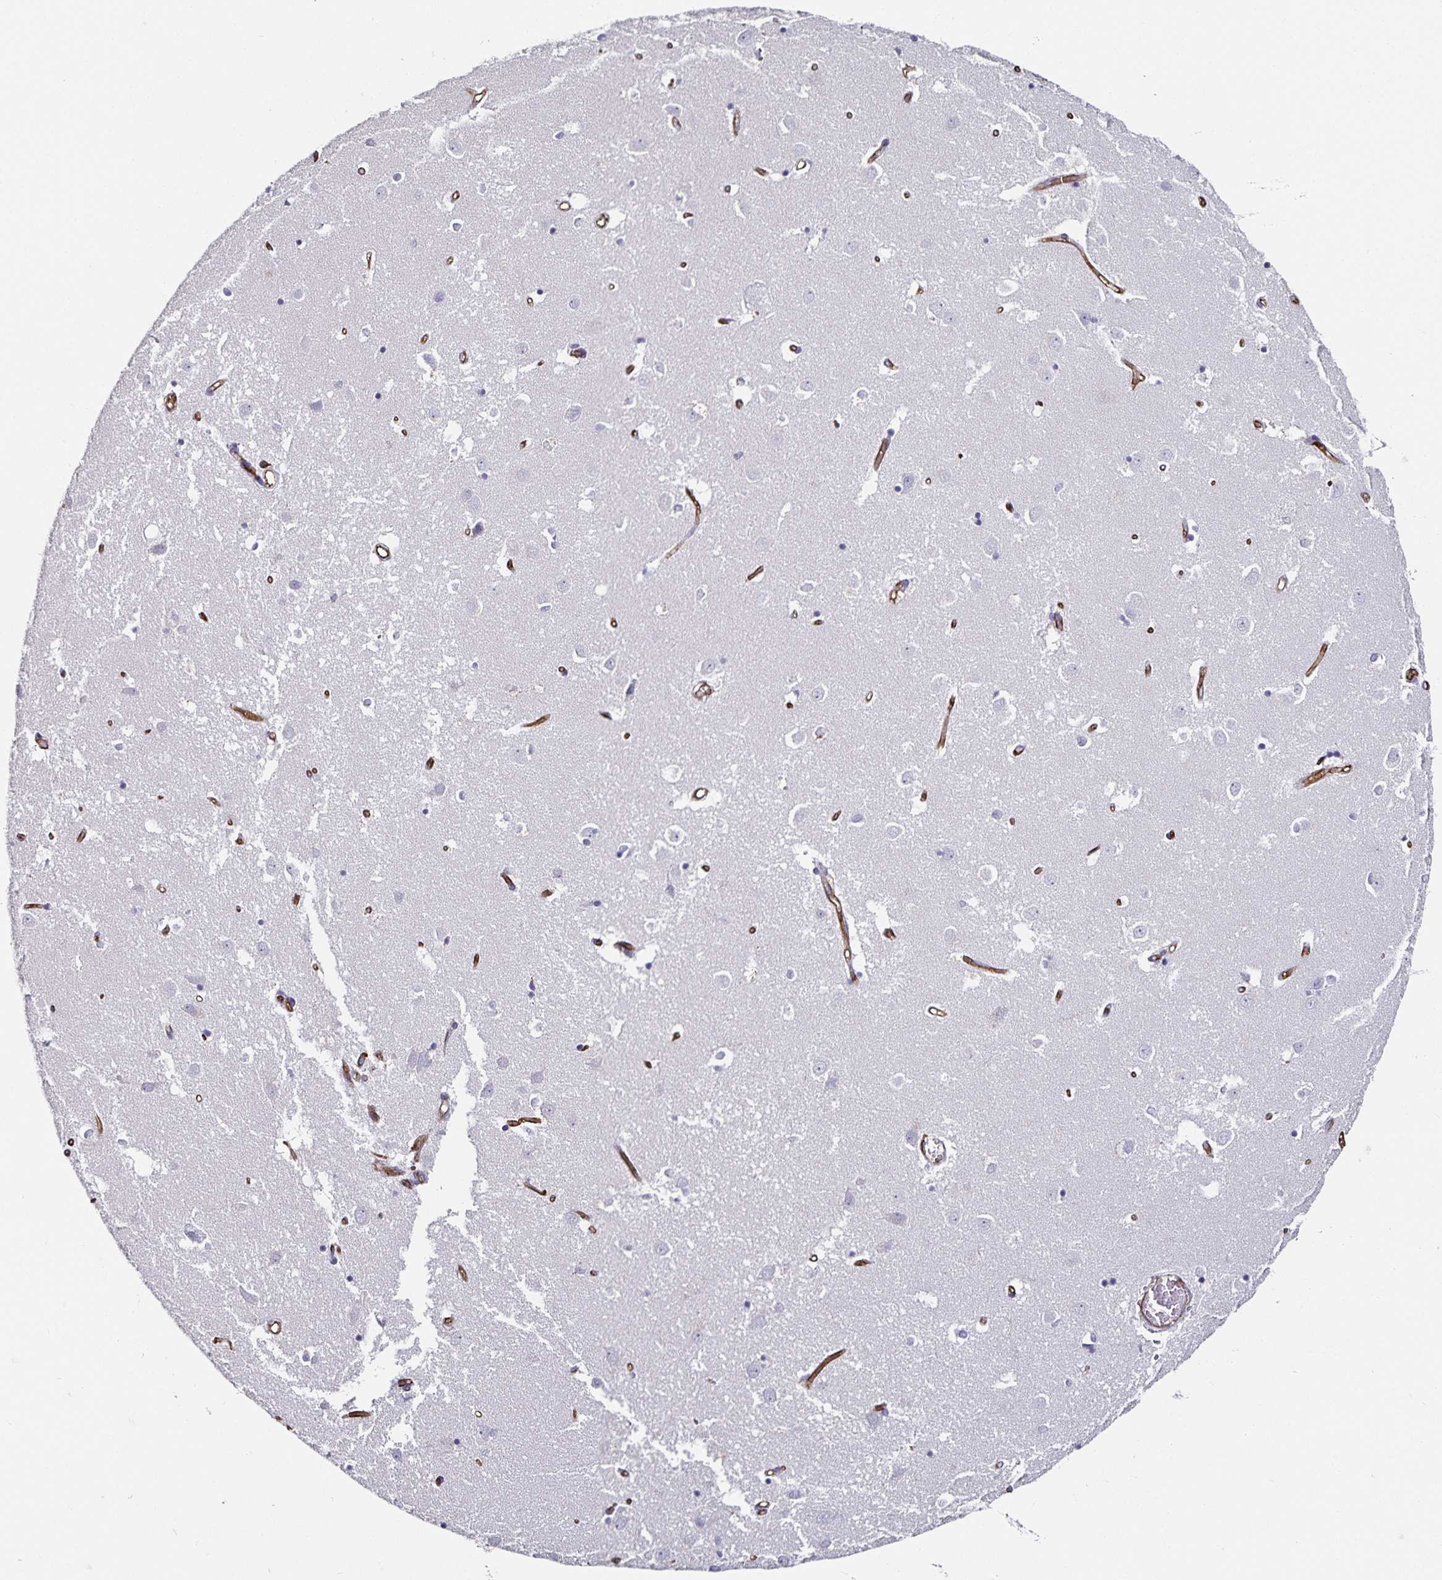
{"staining": {"intensity": "negative", "quantity": "none", "location": "none"}, "tissue": "caudate", "cell_type": "Glial cells", "image_type": "normal", "snomed": [{"axis": "morphology", "description": "Normal tissue, NOS"}, {"axis": "topography", "description": "Lateral ventricle wall"}], "caption": "This histopathology image is of normal caudate stained with immunohistochemistry (IHC) to label a protein in brown with the nuclei are counter-stained blue. There is no expression in glial cells. (DAB IHC, high magnification).", "gene": "PODXL", "patient": {"sex": "male", "age": 54}}